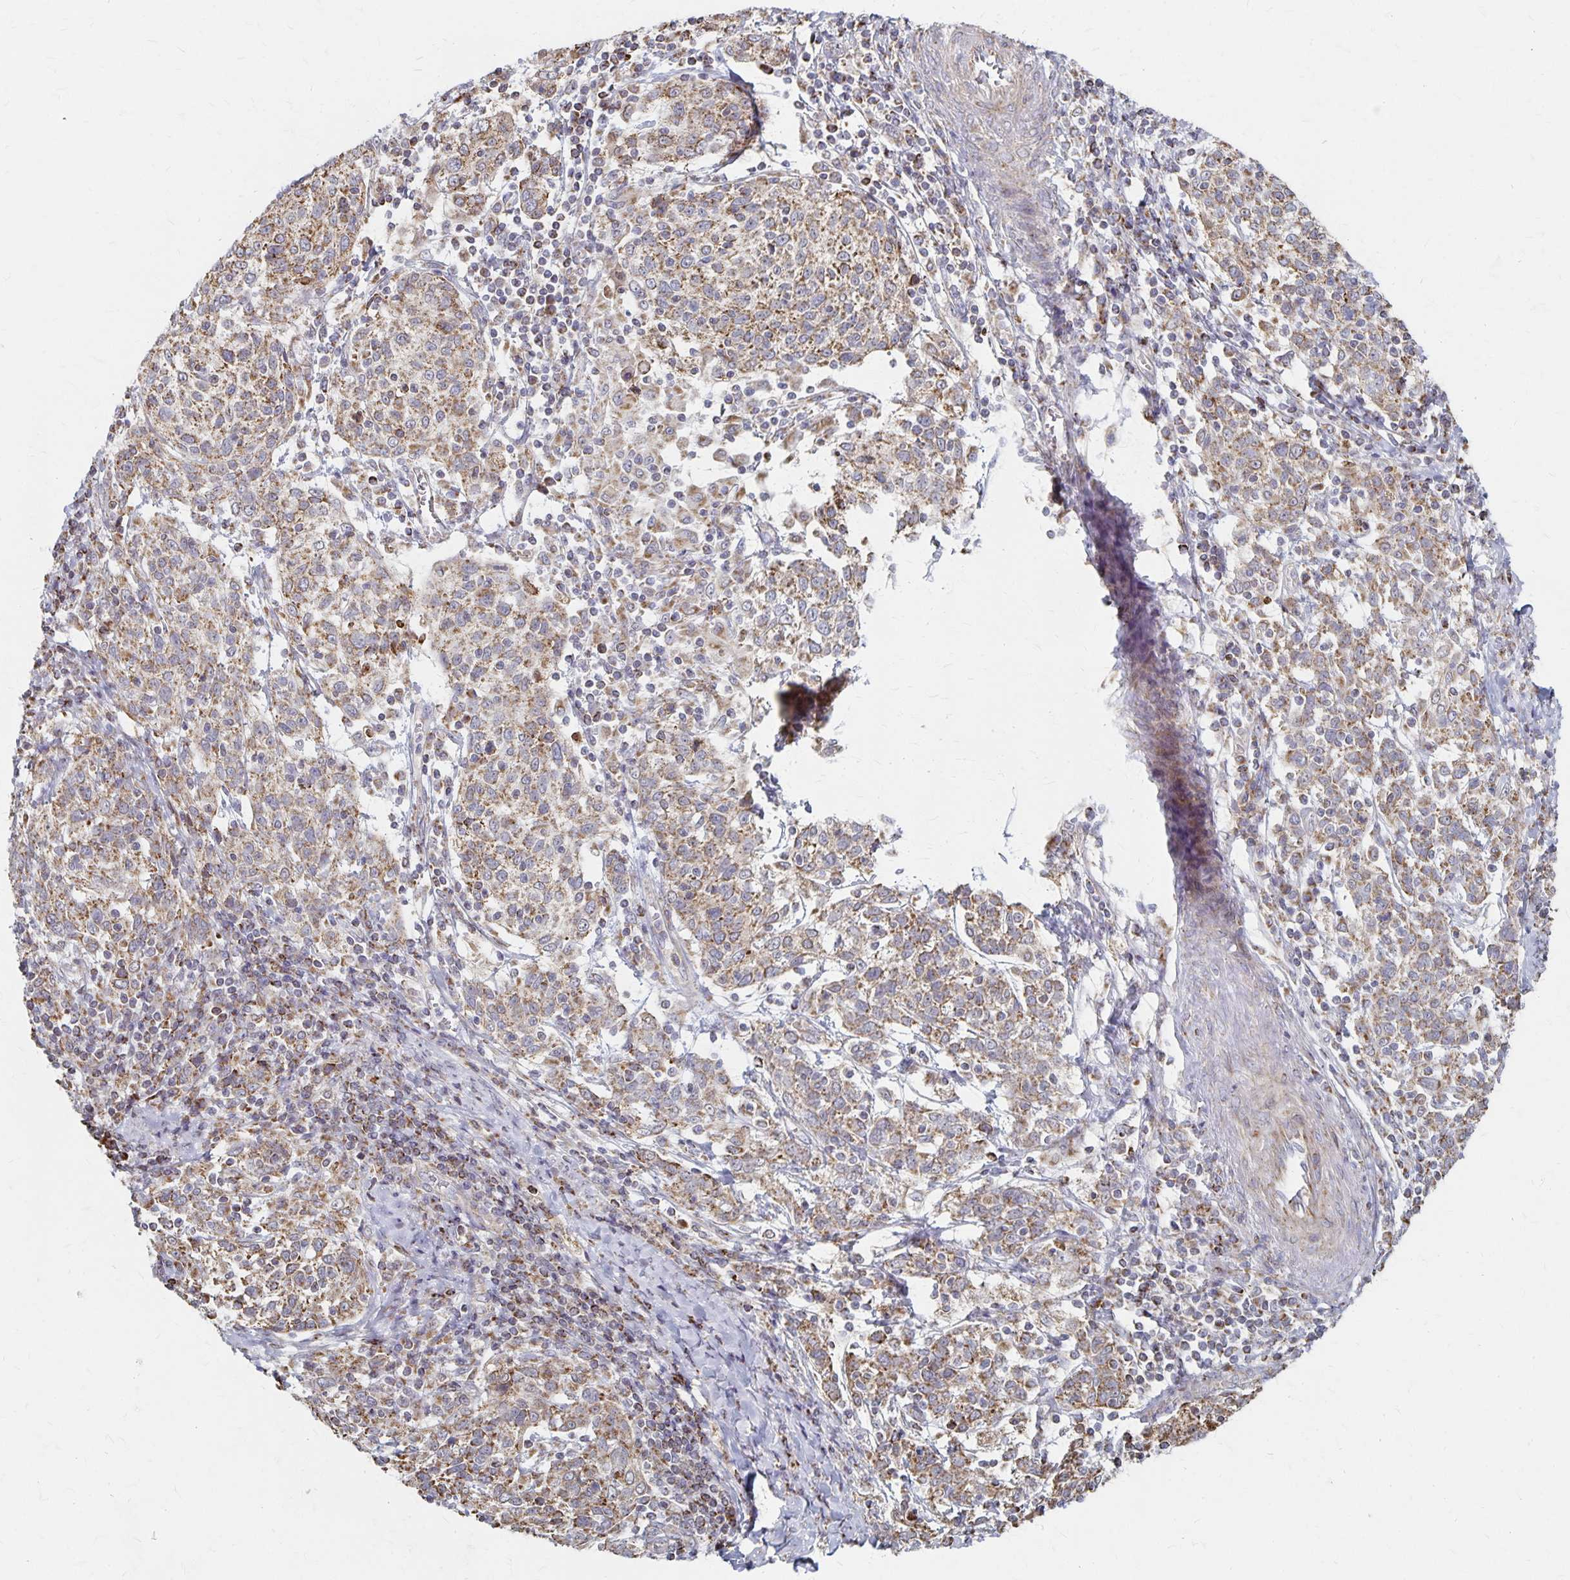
{"staining": {"intensity": "moderate", "quantity": ">75%", "location": "cytoplasmic/membranous"}, "tissue": "cervical cancer", "cell_type": "Tumor cells", "image_type": "cancer", "snomed": [{"axis": "morphology", "description": "Squamous cell carcinoma, NOS"}, {"axis": "topography", "description": "Cervix"}], "caption": "Immunohistochemistry (IHC) image of neoplastic tissue: human squamous cell carcinoma (cervical) stained using immunohistochemistry exhibits medium levels of moderate protein expression localized specifically in the cytoplasmic/membranous of tumor cells, appearing as a cytoplasmic/membranous brown color.", "gene": "DYRK4", "patient": {"sex": "female", "age": 61}}